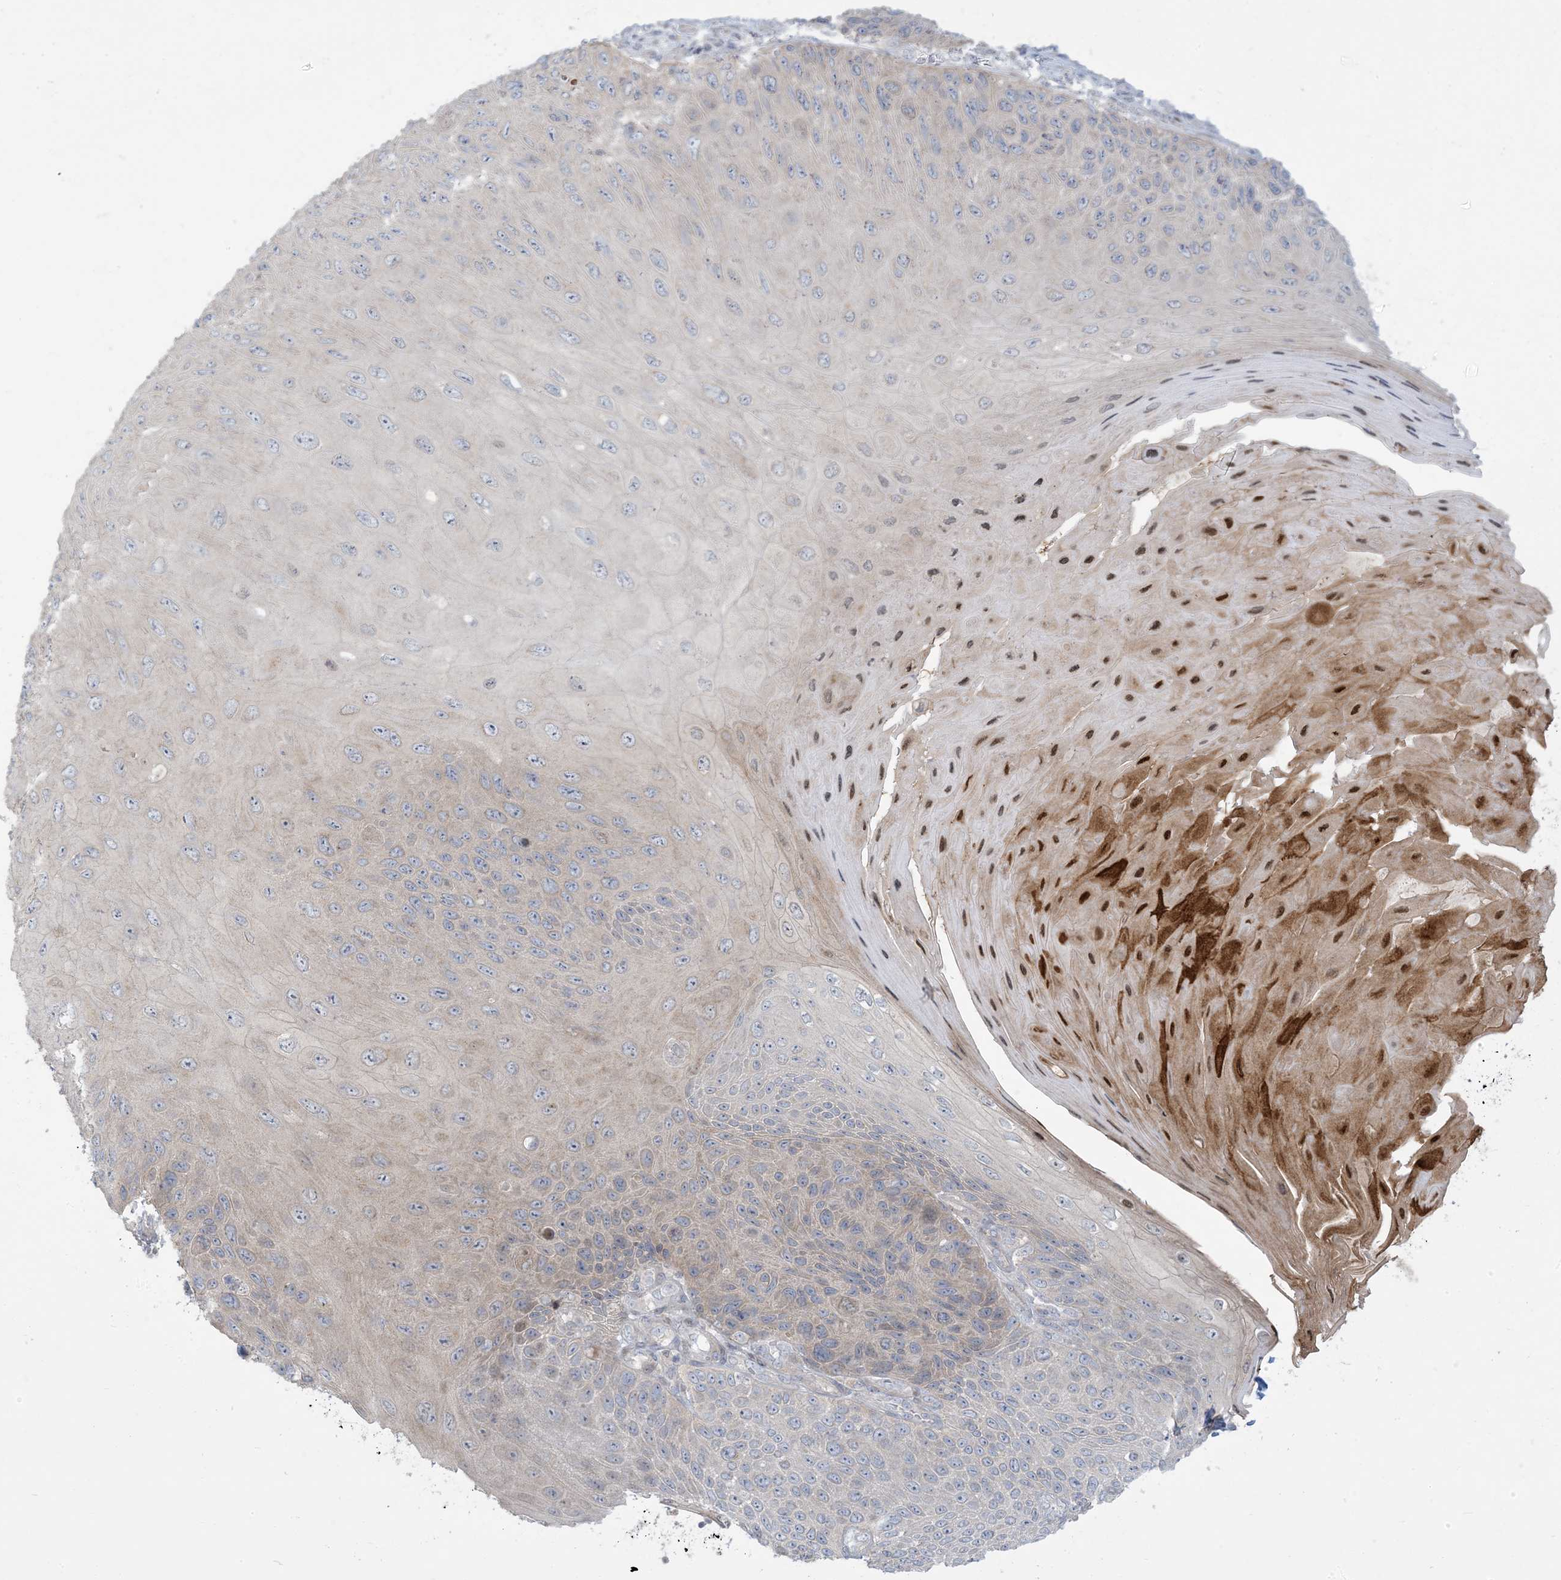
{"staining": {"intensity": "weak", "quantity": "<25%", "location": "cytoplasmic/membranous"}, "tissue": "skin cancer", "cell_type": "Tumor cells", "image_type": "cancer", "snomed": [{"axis": "morphology", "description": "Squamous cell carcinoma, NOS"}, {"axis": "topography", "description": "Skin"}], "caption": "Immunohistochemistry image of skin squamous cell carcinoma stained for a protein (brown), which reveals no staining in tumor cells.", "gene": "AFTPH", "patient": {"sex": "female", "age": 88}}